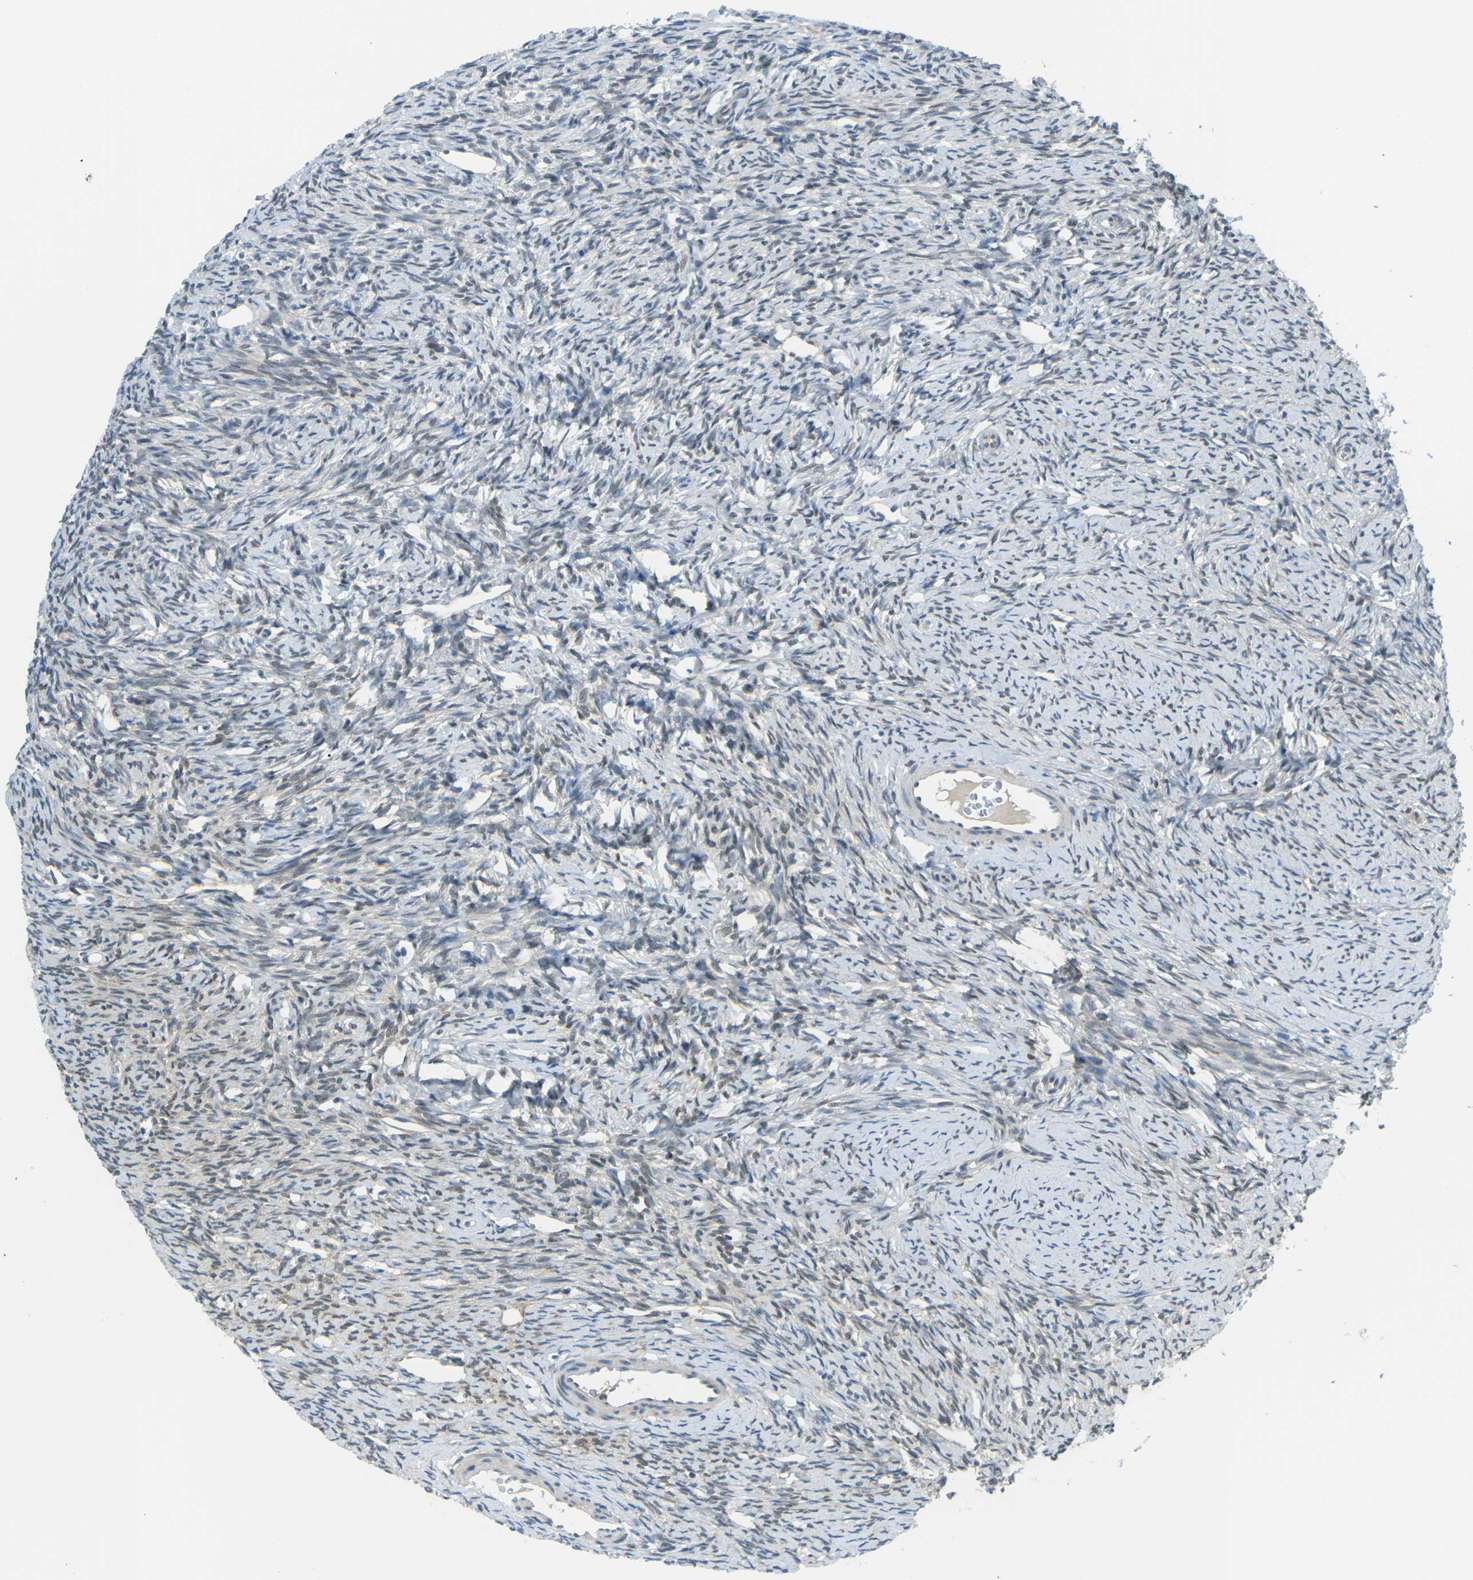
{"staining": {"intensity": "moderate", "quantity": ">75%", "location": "cytoplasmic/membranous"}, "tissue": "ovary", "cell_type": "Follicle cells", "image_type": "normal", "snomed": [{"axis": "morphology", "description": "Normal tissue, NOS"}, {"axis": "topography", "description": "Ovary"}], "caption": "The image exhibits staining of benign ovary, revealing moderate cytoplasmic/membranous protein expression (brown color) within follicle cells.", "gene": "PIEZO2", "patient": {"sex": "female", "age": 33}}